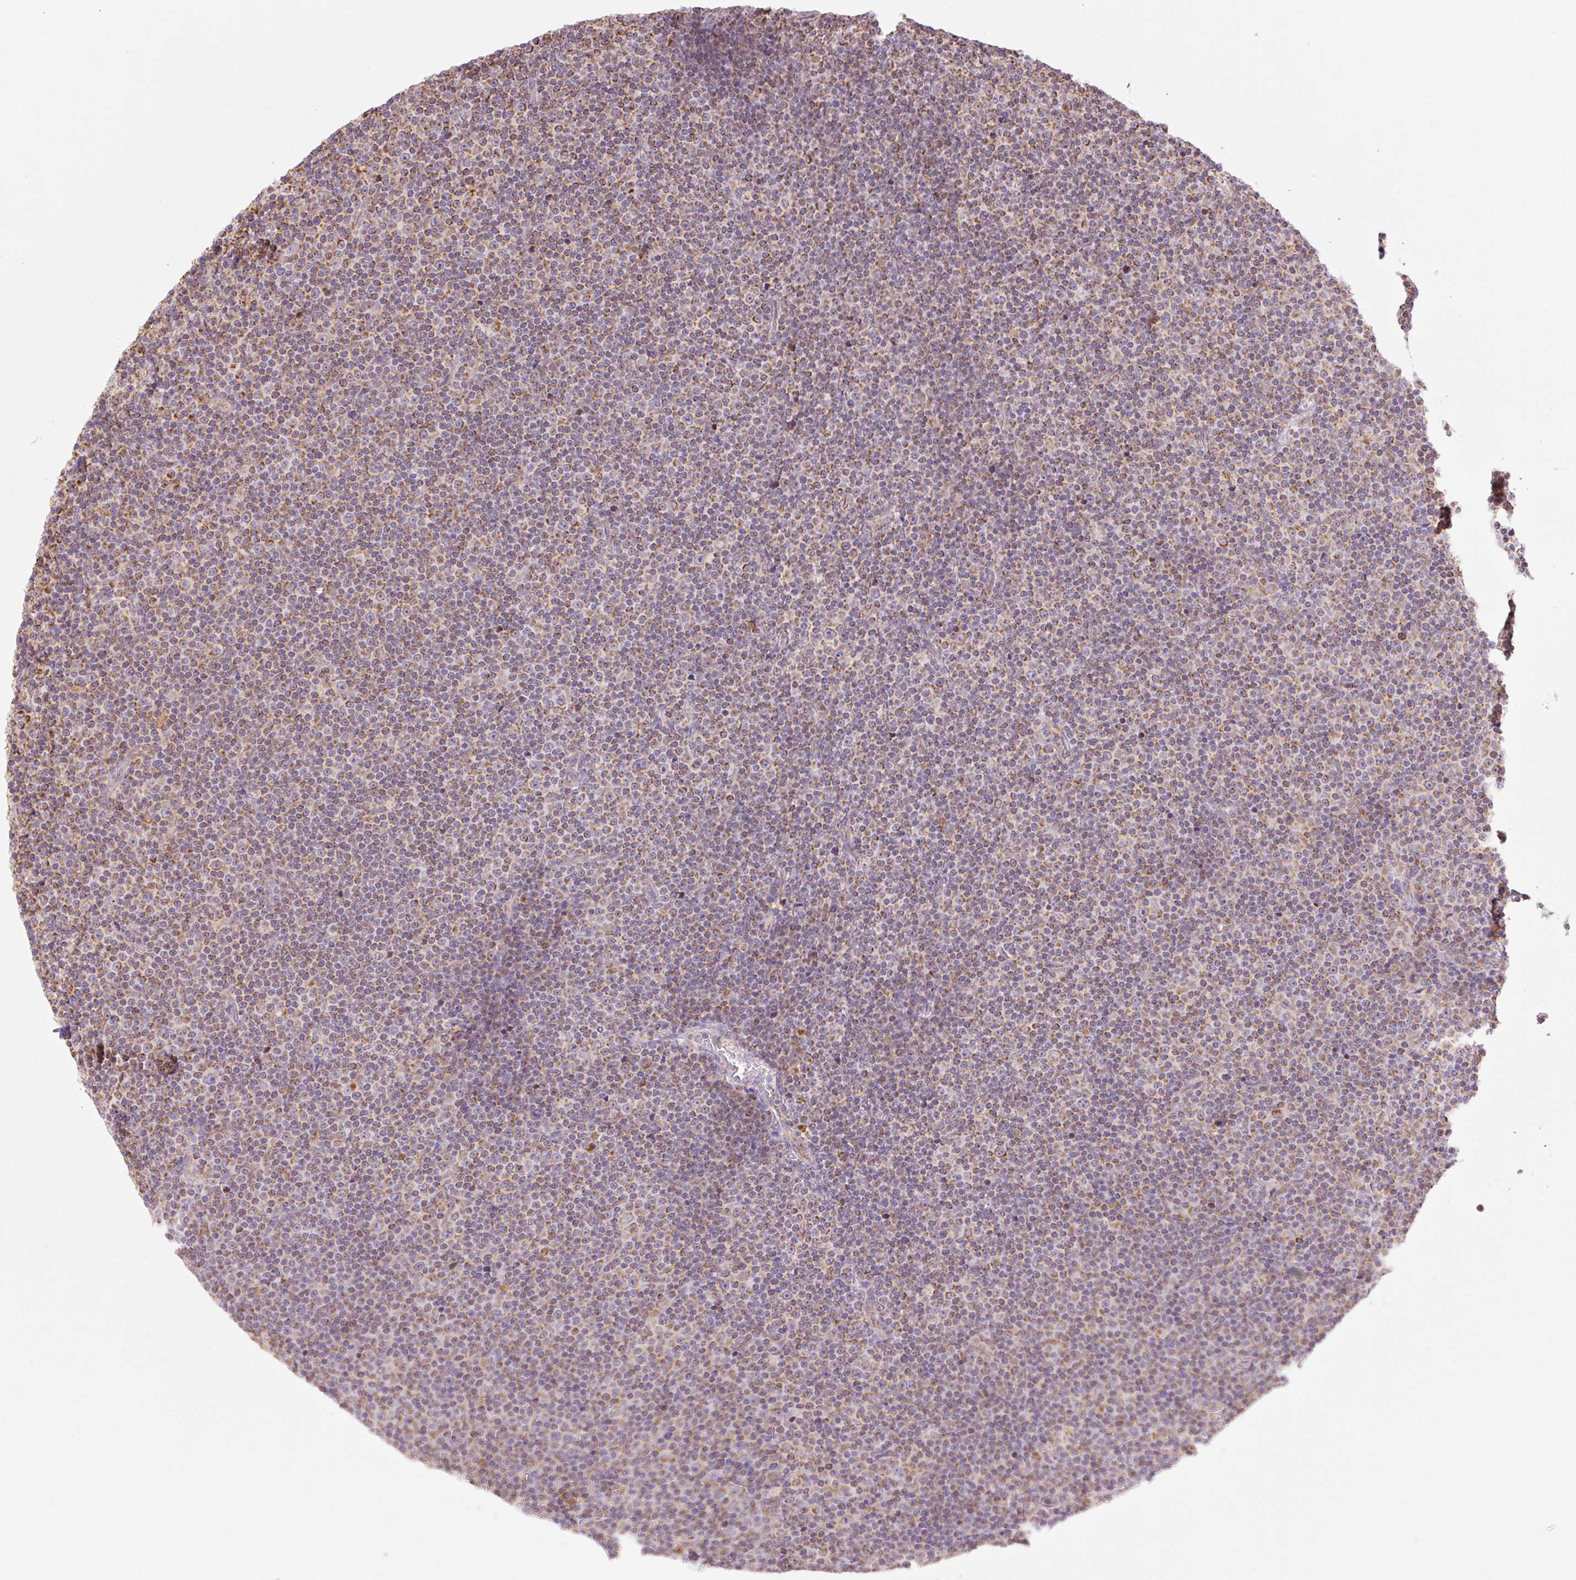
{"staining": {"intensity": "moderate", "quantity": "<25%", "location": "cytoplasmic/membranous"}, "tissue": "lymphoma", "cell_type": "Tumor cells", "image_type": "cancer", "snomed": [{"axis": "morphology", "description": "Malignant lymphoma, non-Hodgkin's type, Low grade"}, {"axis": "topography", "description": "Lymph node"}], "caption": "The histopathology image demonstrates staining of low-grade malignant lymphoma, non-Hodgkin's type, revealing moderate cytoplasmic/membranous protein expression (brown color) within tumor cells. The staining was performed using DAB (3,3'-diaminobenzidine), with brown indicating positive protein expression. Nuclei are stained blue with hematoxylin.", "gene": "GOSR2", "patient": {"sex": "female", "age": 67}}